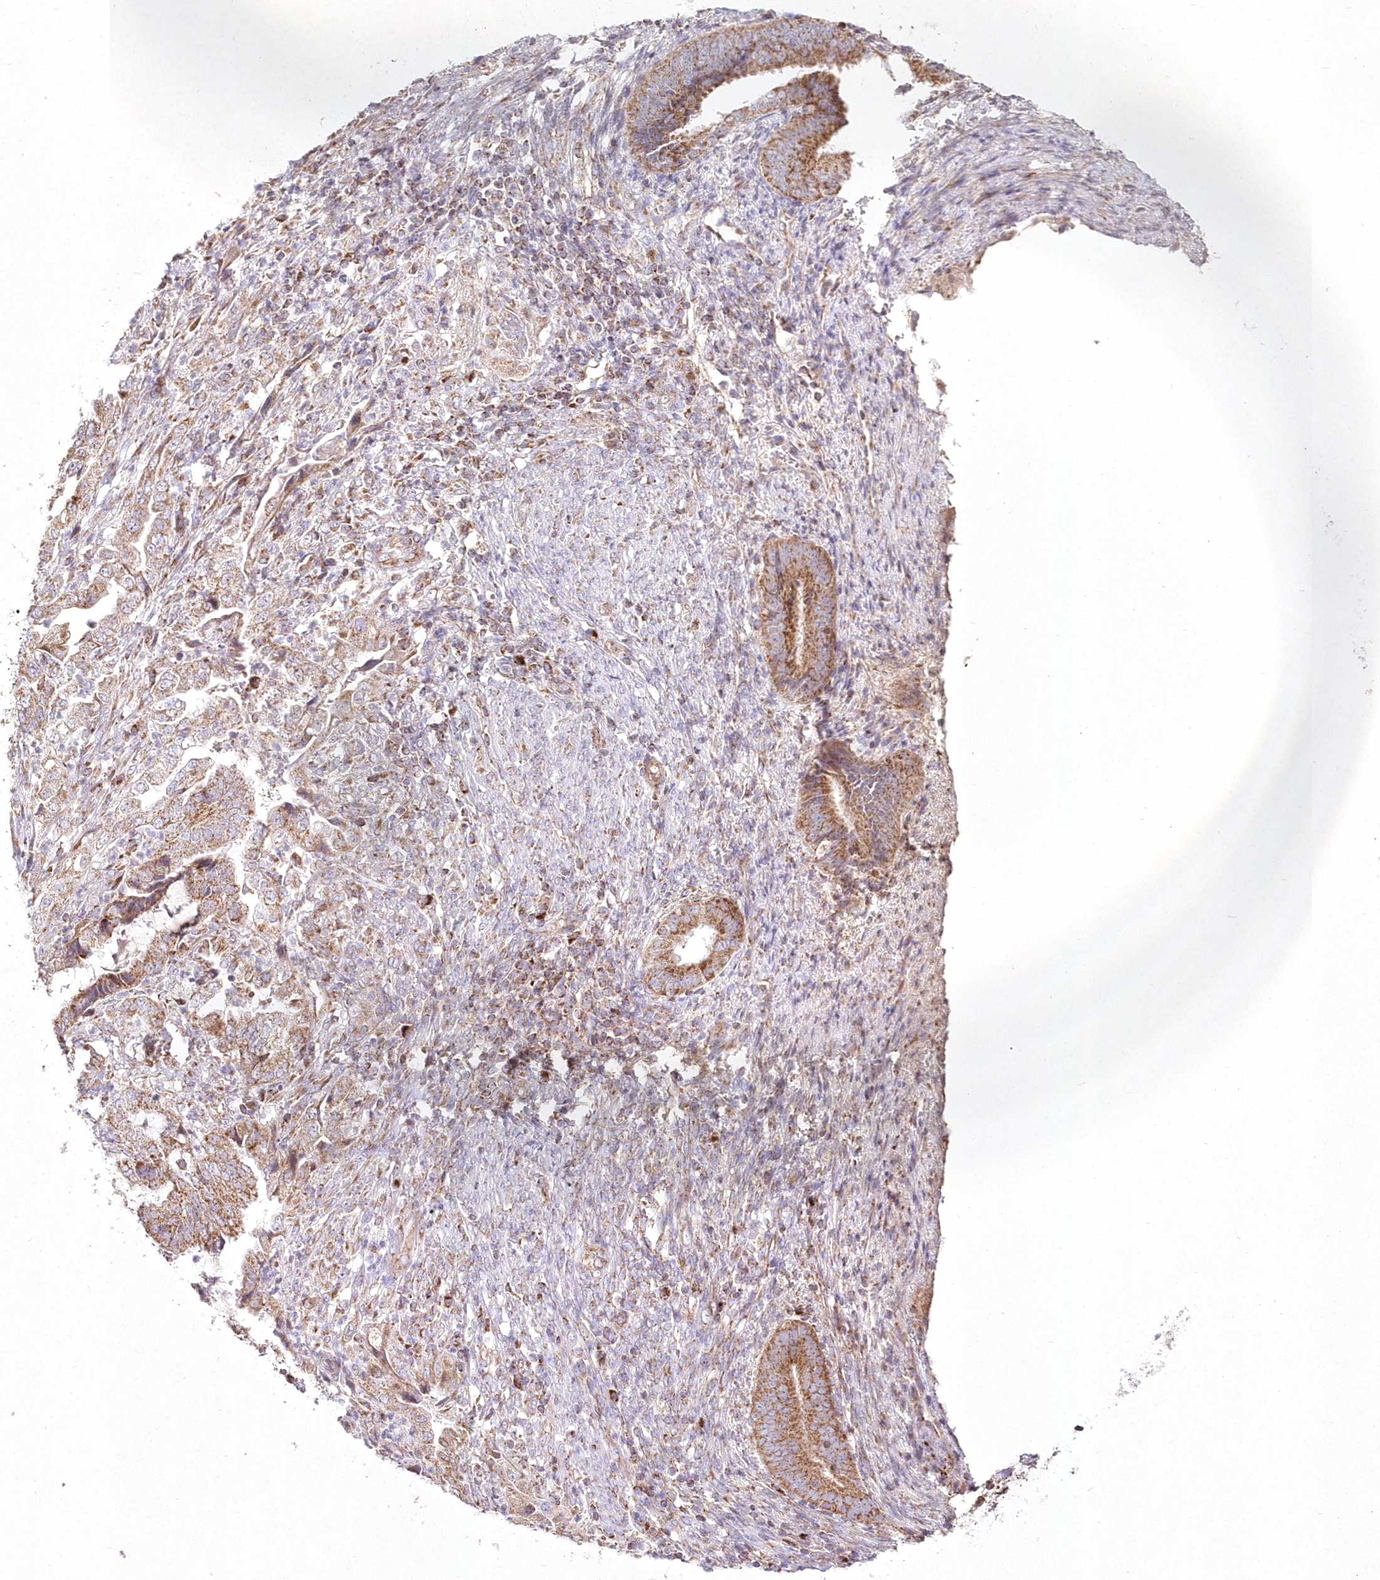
{"staining": {"intensity": "moderate", "quantity": ">75%", "location": "cytoplasmic/membranous"}, "tissue": "endometrial cancer", "cell_type": "Tumor cells", "image_type": "cancer", "snomed": [{"axis": "morphology", "description": "Adenocarcinoma, NOS"}, {"axis": "topography", "description": "Endometrium"}], "caption": "Approximately >75% of tumor cells in human adenocarcinoma (endometrial) exhibit moderate cytoplasmic/membranous protein staining as visualized by brown immunohistochemical staining.", "gene": "DNA2", "patient": {"sex": "female", "age": 51}}